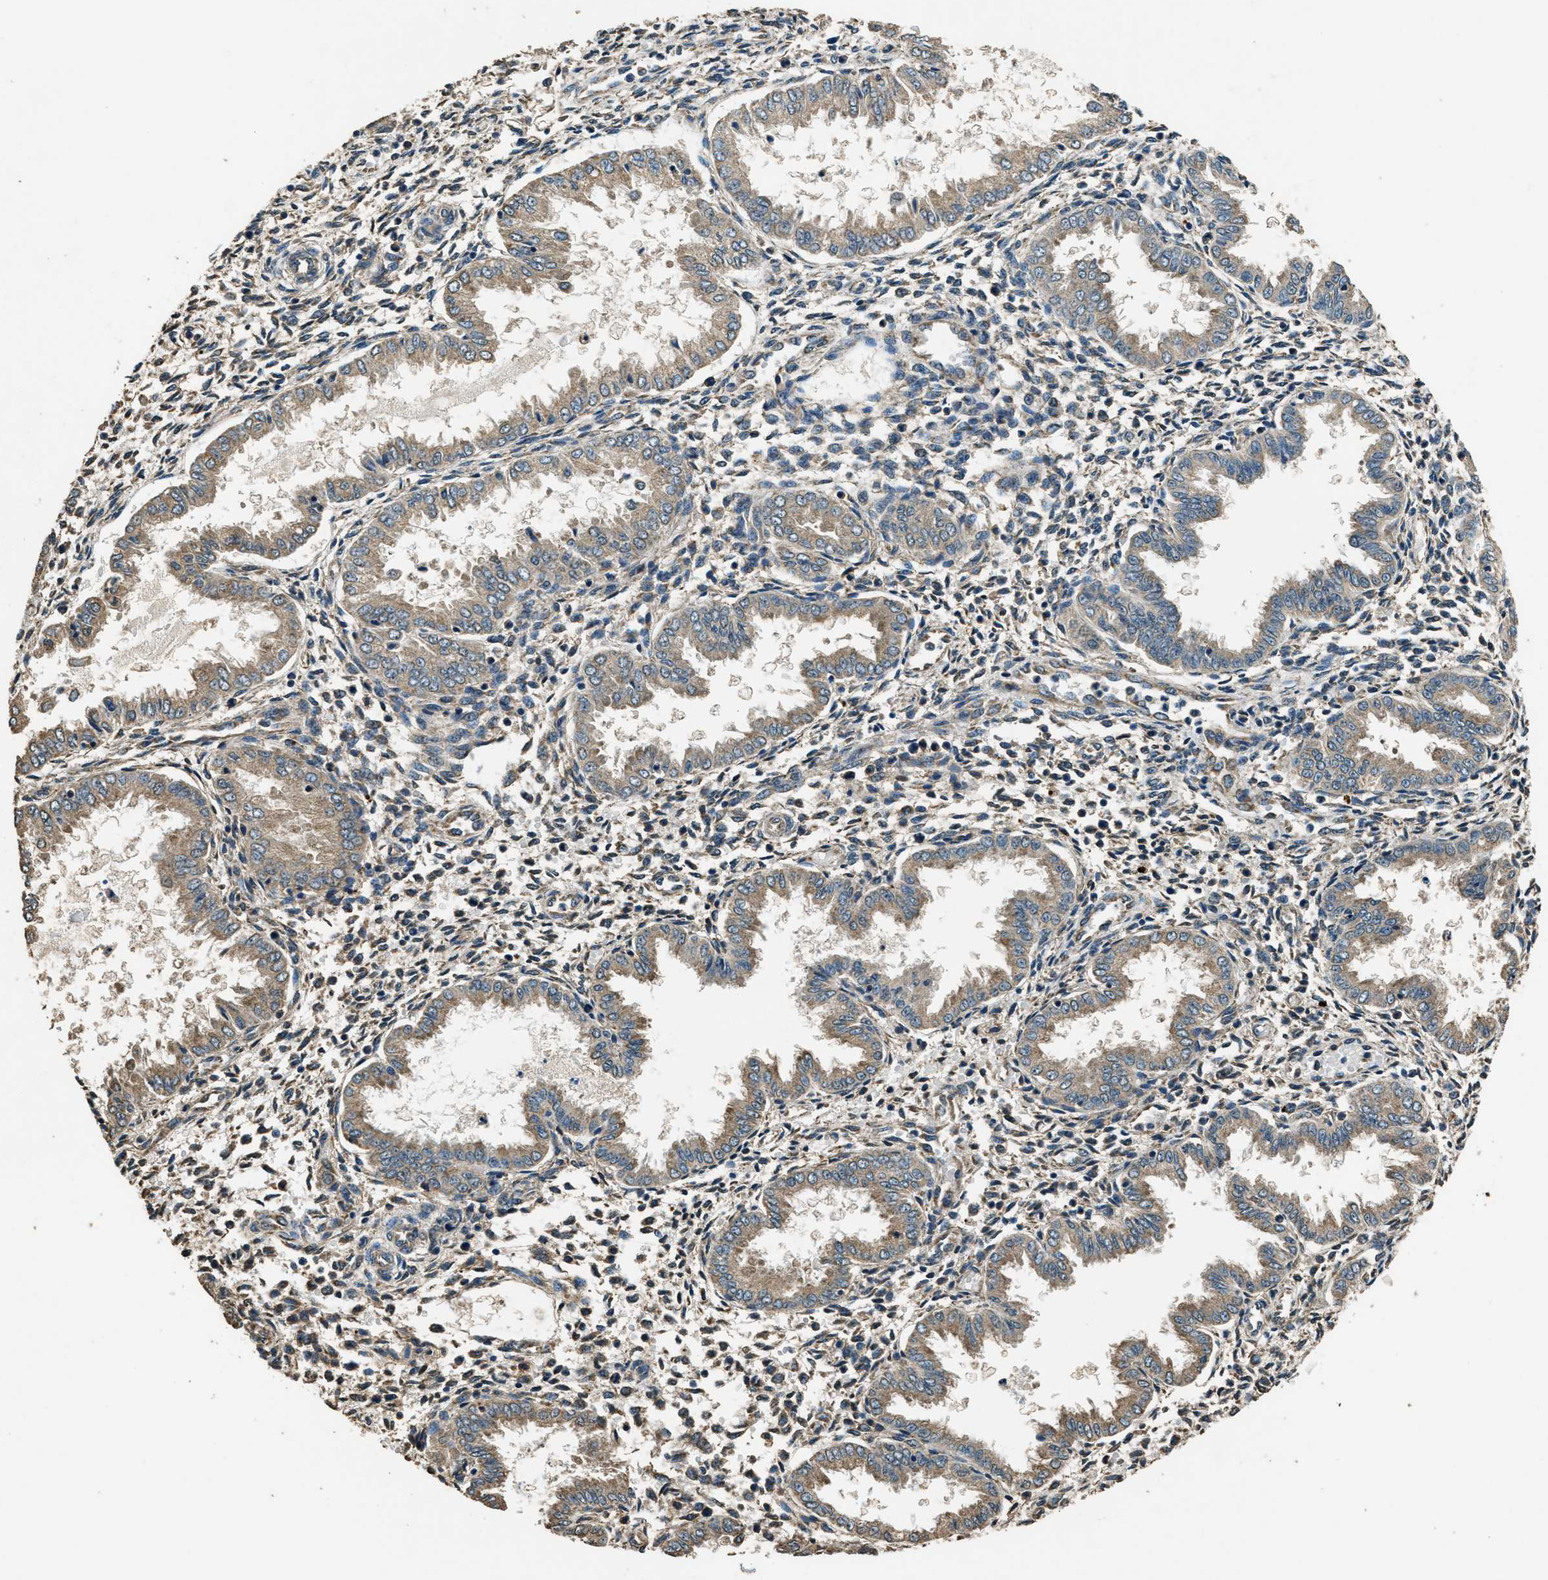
{"staining": {"intensity": "weak", "quantity": "<25%", "location": "cytoplasmic/membranous"}, "tissue": "endometrium", "cell_type": "Cells in endometrial stroma", "image_type": "normal", "snomed": [{"axis": "morphology", "description": "Normal tissue, NOS"}, {"axis": "topography", "description": "Endometrium"}], "caption": "The histopathology image reveals no staining of cells in endometrial stroma in normal endometrium. (Stains: DAB (3,3'-diaminobenzidine) IHC with hematoxylin counter stain, Microscopy: brightfield microscopy at high magnification).", "gene": "SALL3", "patient": {"sex": "female", "age": 33}}